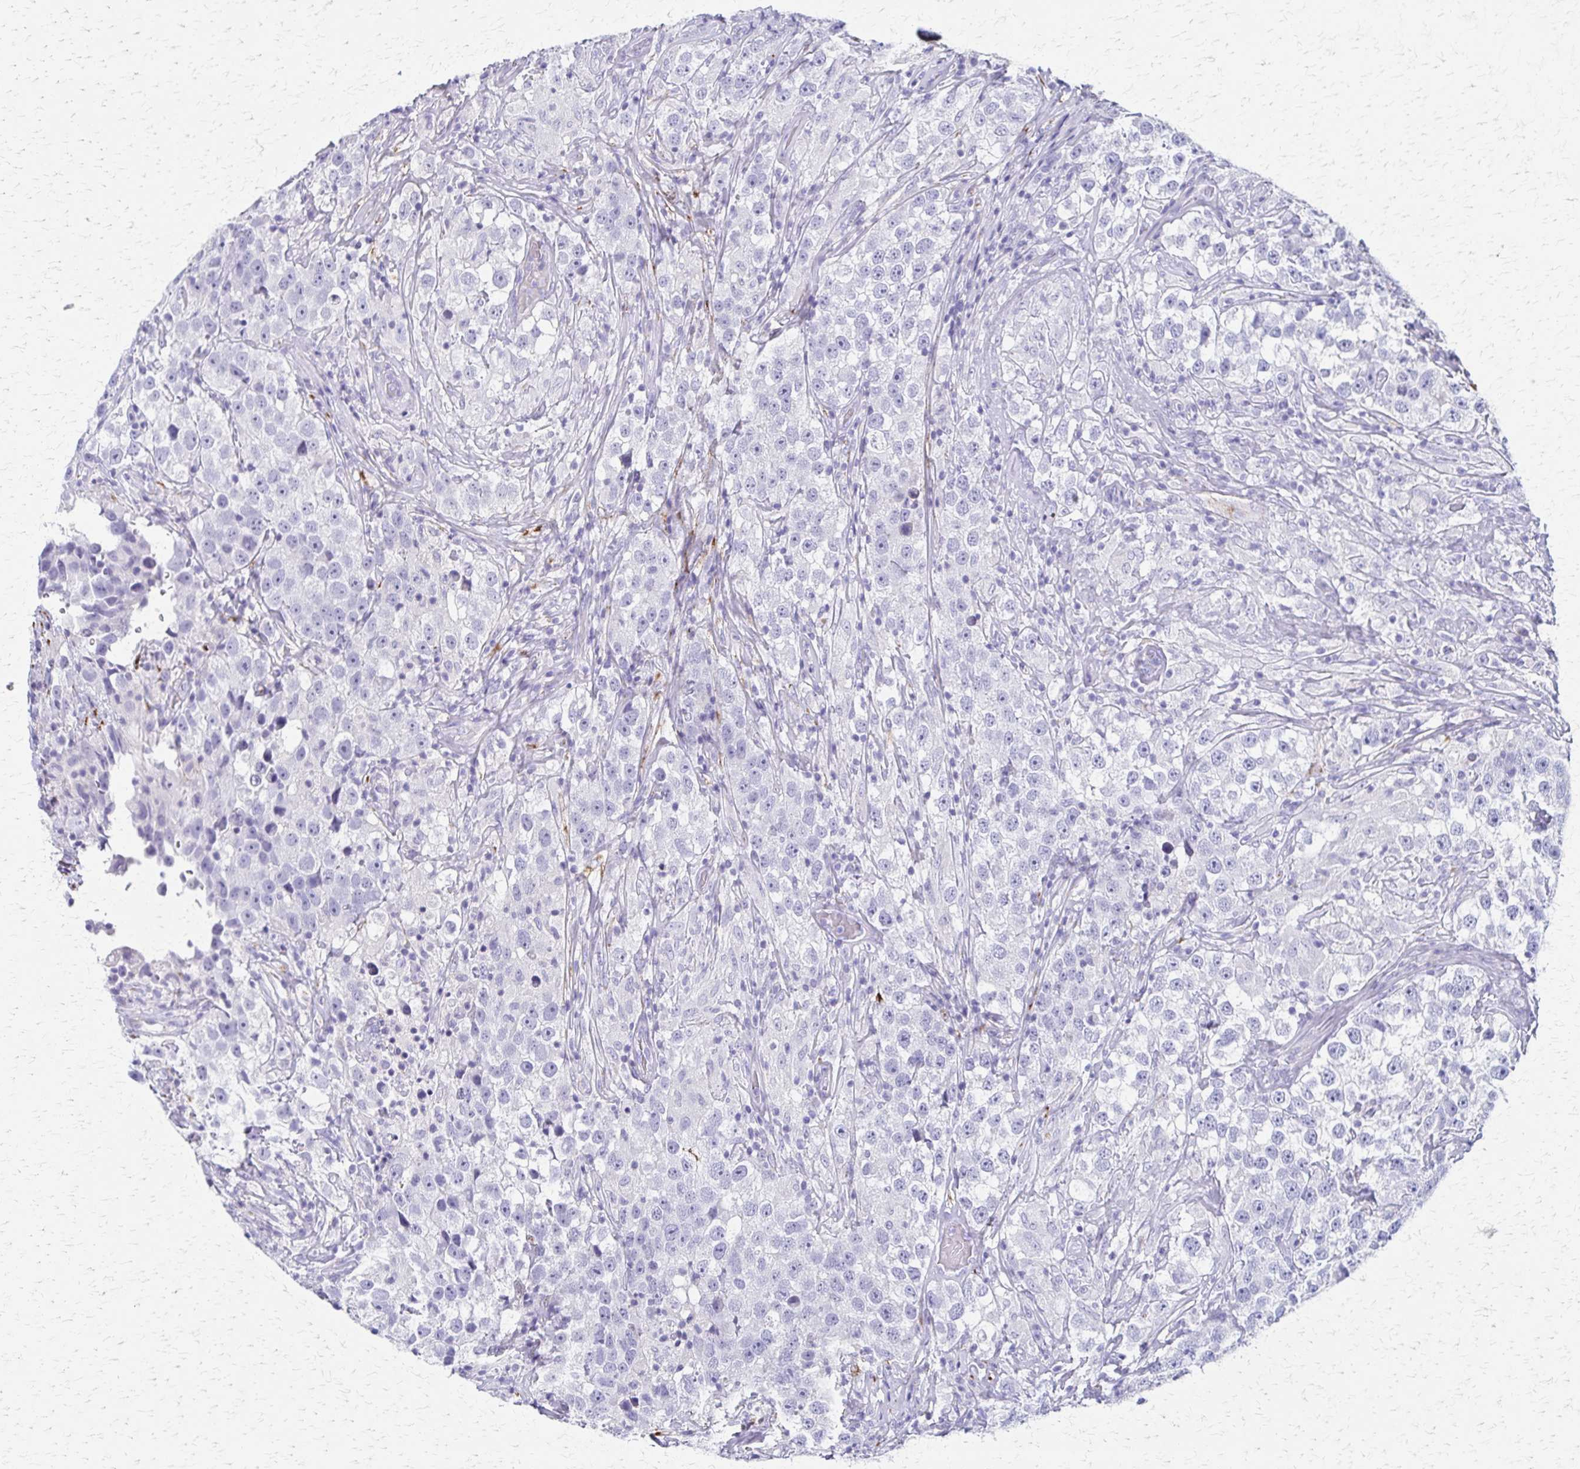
{"staining": {"intensity": "negative", "quantity": "none", "location": "none"}, "tissue": "testis cancer", "cell_type": "Tumor cells", "image_type": "cancer", "snomed": [{"axis": "morphology", "description": "Seminoma, NOS"}, {"axis": "topography", "description": "Testis"}], "caption": "Immunohistochemistry micrograph of testis cancer stained for a protein (brown), which demonstrates no staining in tumor cells.", "gene": "ZSCAN5B", "patient": {"sex": "male", "age": 46}}